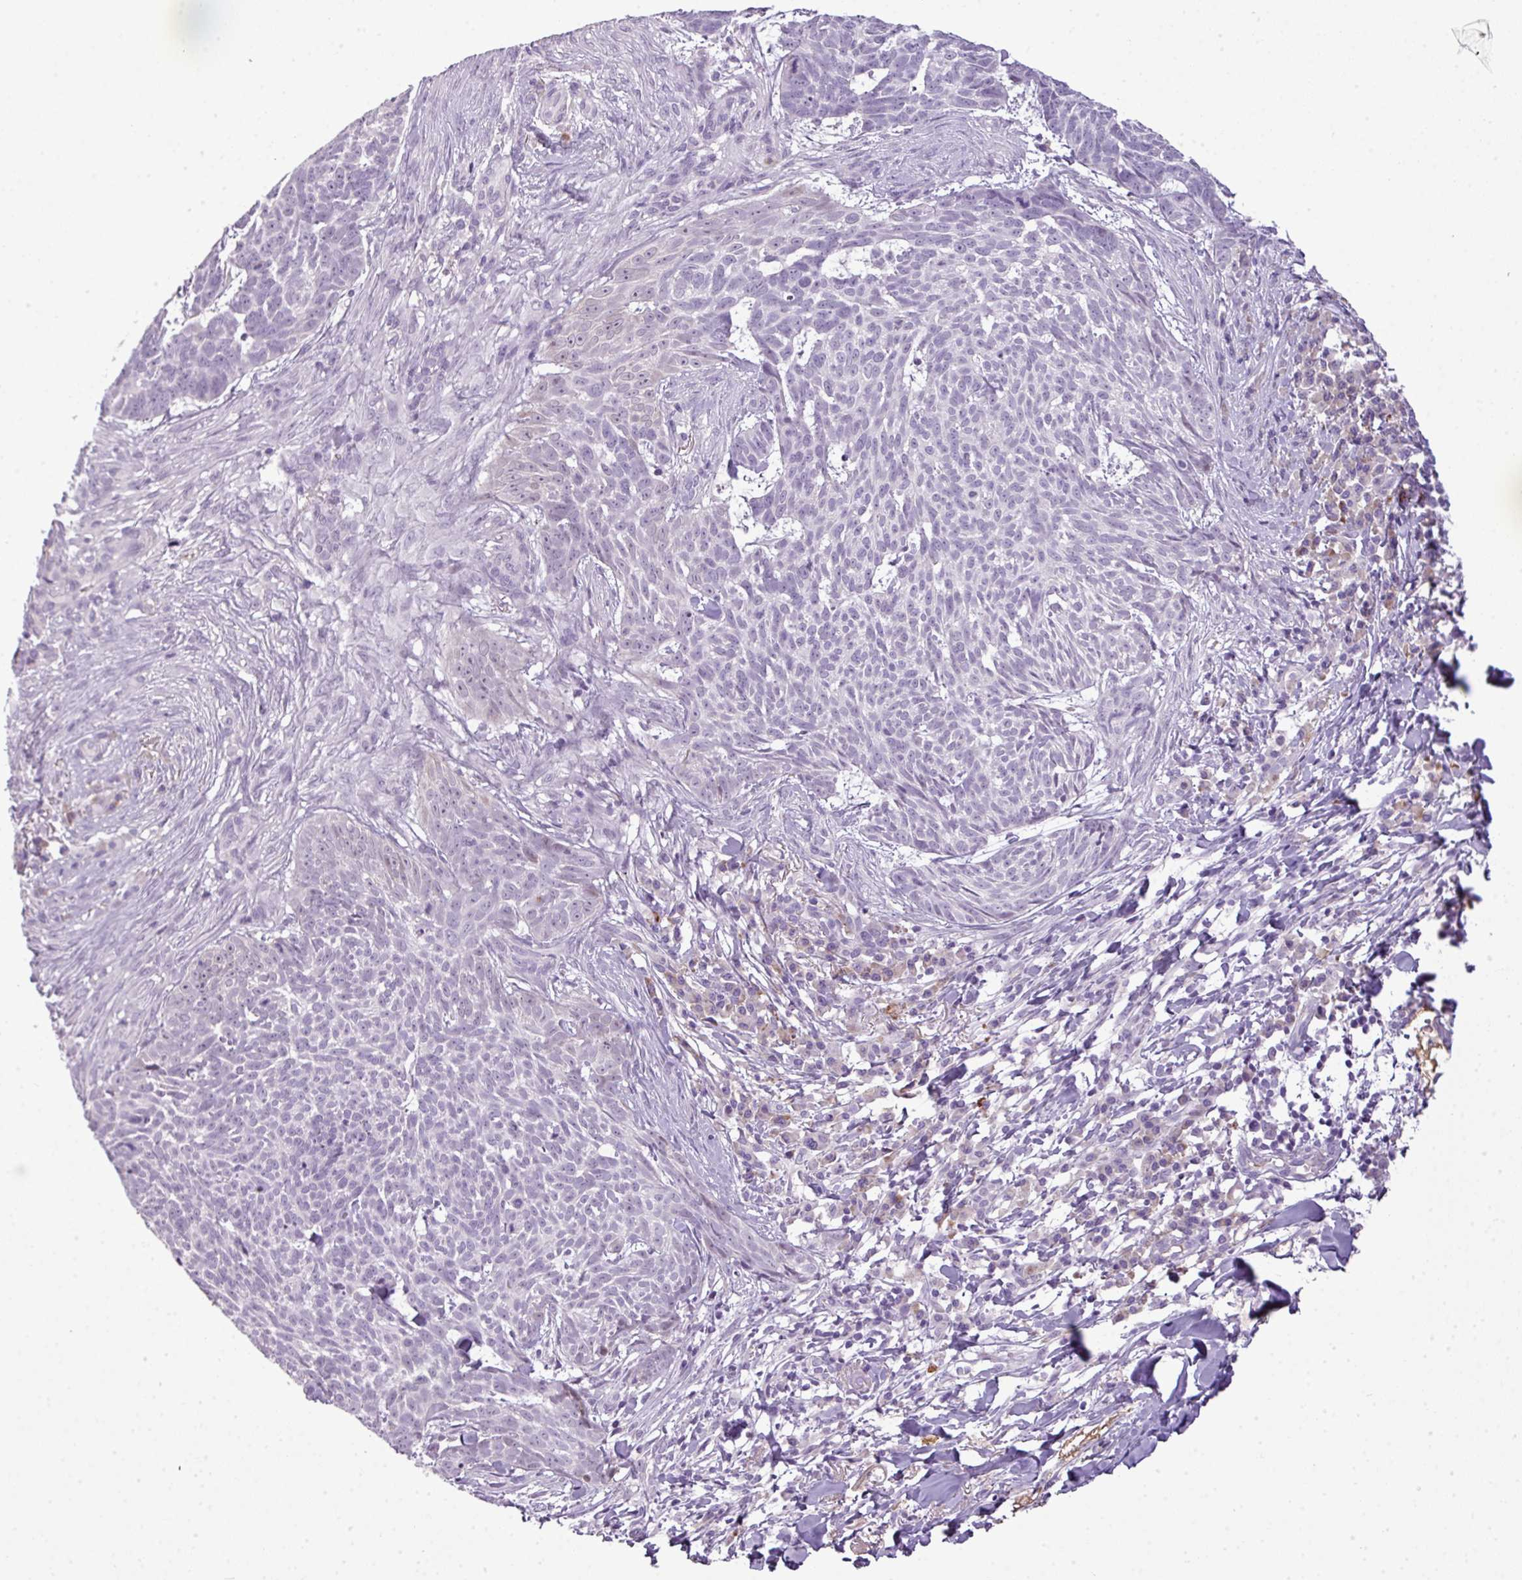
{"staining": {"intensity": "negative", "quantity": "none", "location": "none"}, "tissue": "skin cancer", "cell_type": "Tumor cells", "image_type": "cancer", "snomed": [{"axis": "morphology", "description": "Basal cell carcinoma"}, {"axis": "topography", "description": "Skin"}], "caption": "This is an IHC histopathology image of skin cancer (basal cell carcinoma). There is no expression in tumor cells.", "gene": "C4B", "patient": {"sex": "female", "age": 93}}